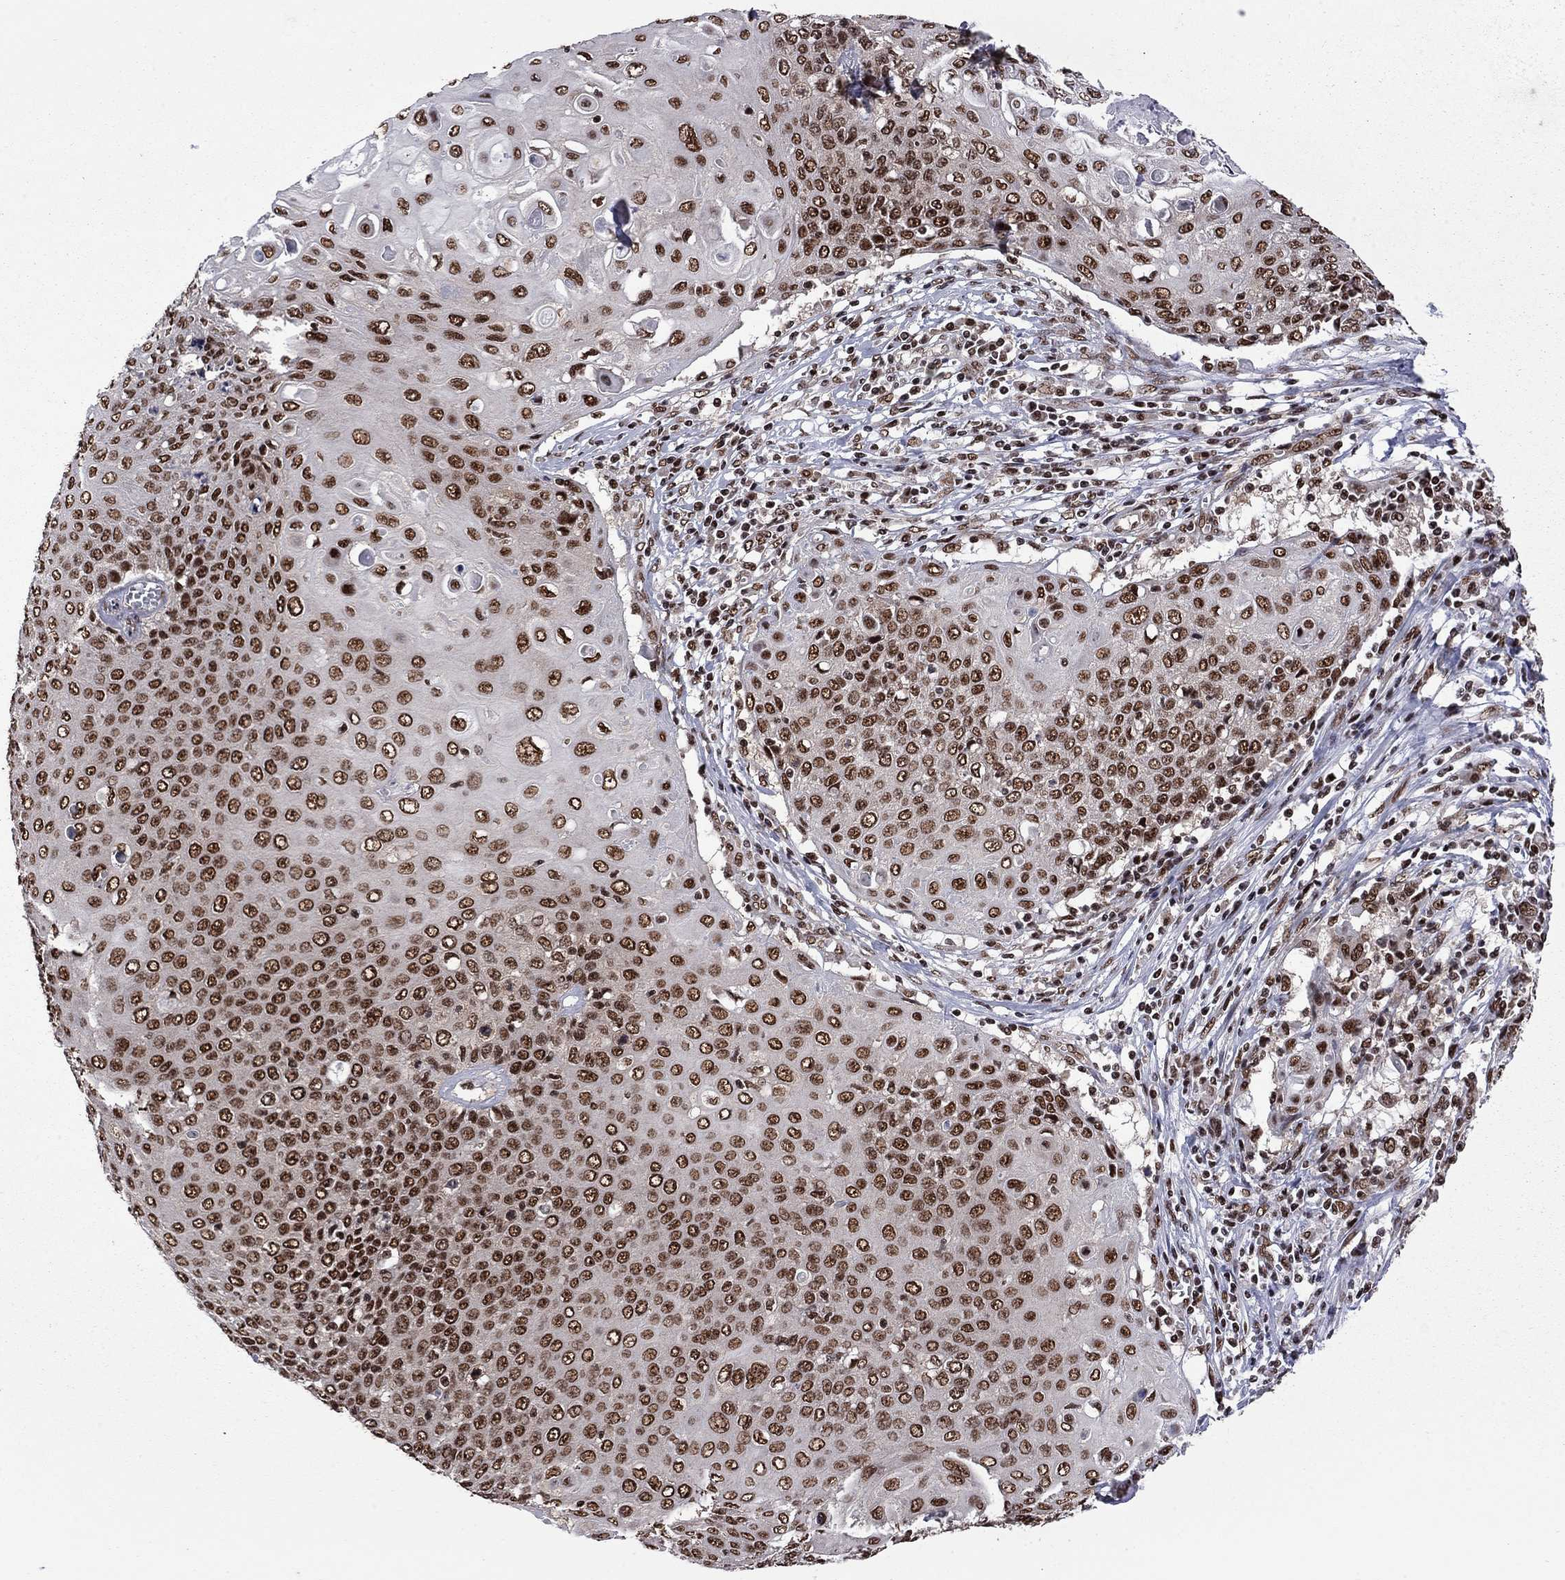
{"staining": {"intensity": "strong", "quantity": ">75%", "location": "nuclear"}, "tissue": "cervical cancer", "cell_type": "Tumor cells", "image_type": "cancer", "snomed": [{"axis": "morphology", "description": "Squamous cell carcinoma, NOS"}, {"axis": "topography", "description": "Cervix"}], "caption": "Immunohistochemistry (DAB (3,3'-diaminobenzidine)) staining of cervical cancer displays strong nuclear protein expression in approximately >75% of tumor cells.", "gene": "MED25", "patient": {"sex": "female", "age": 39}}